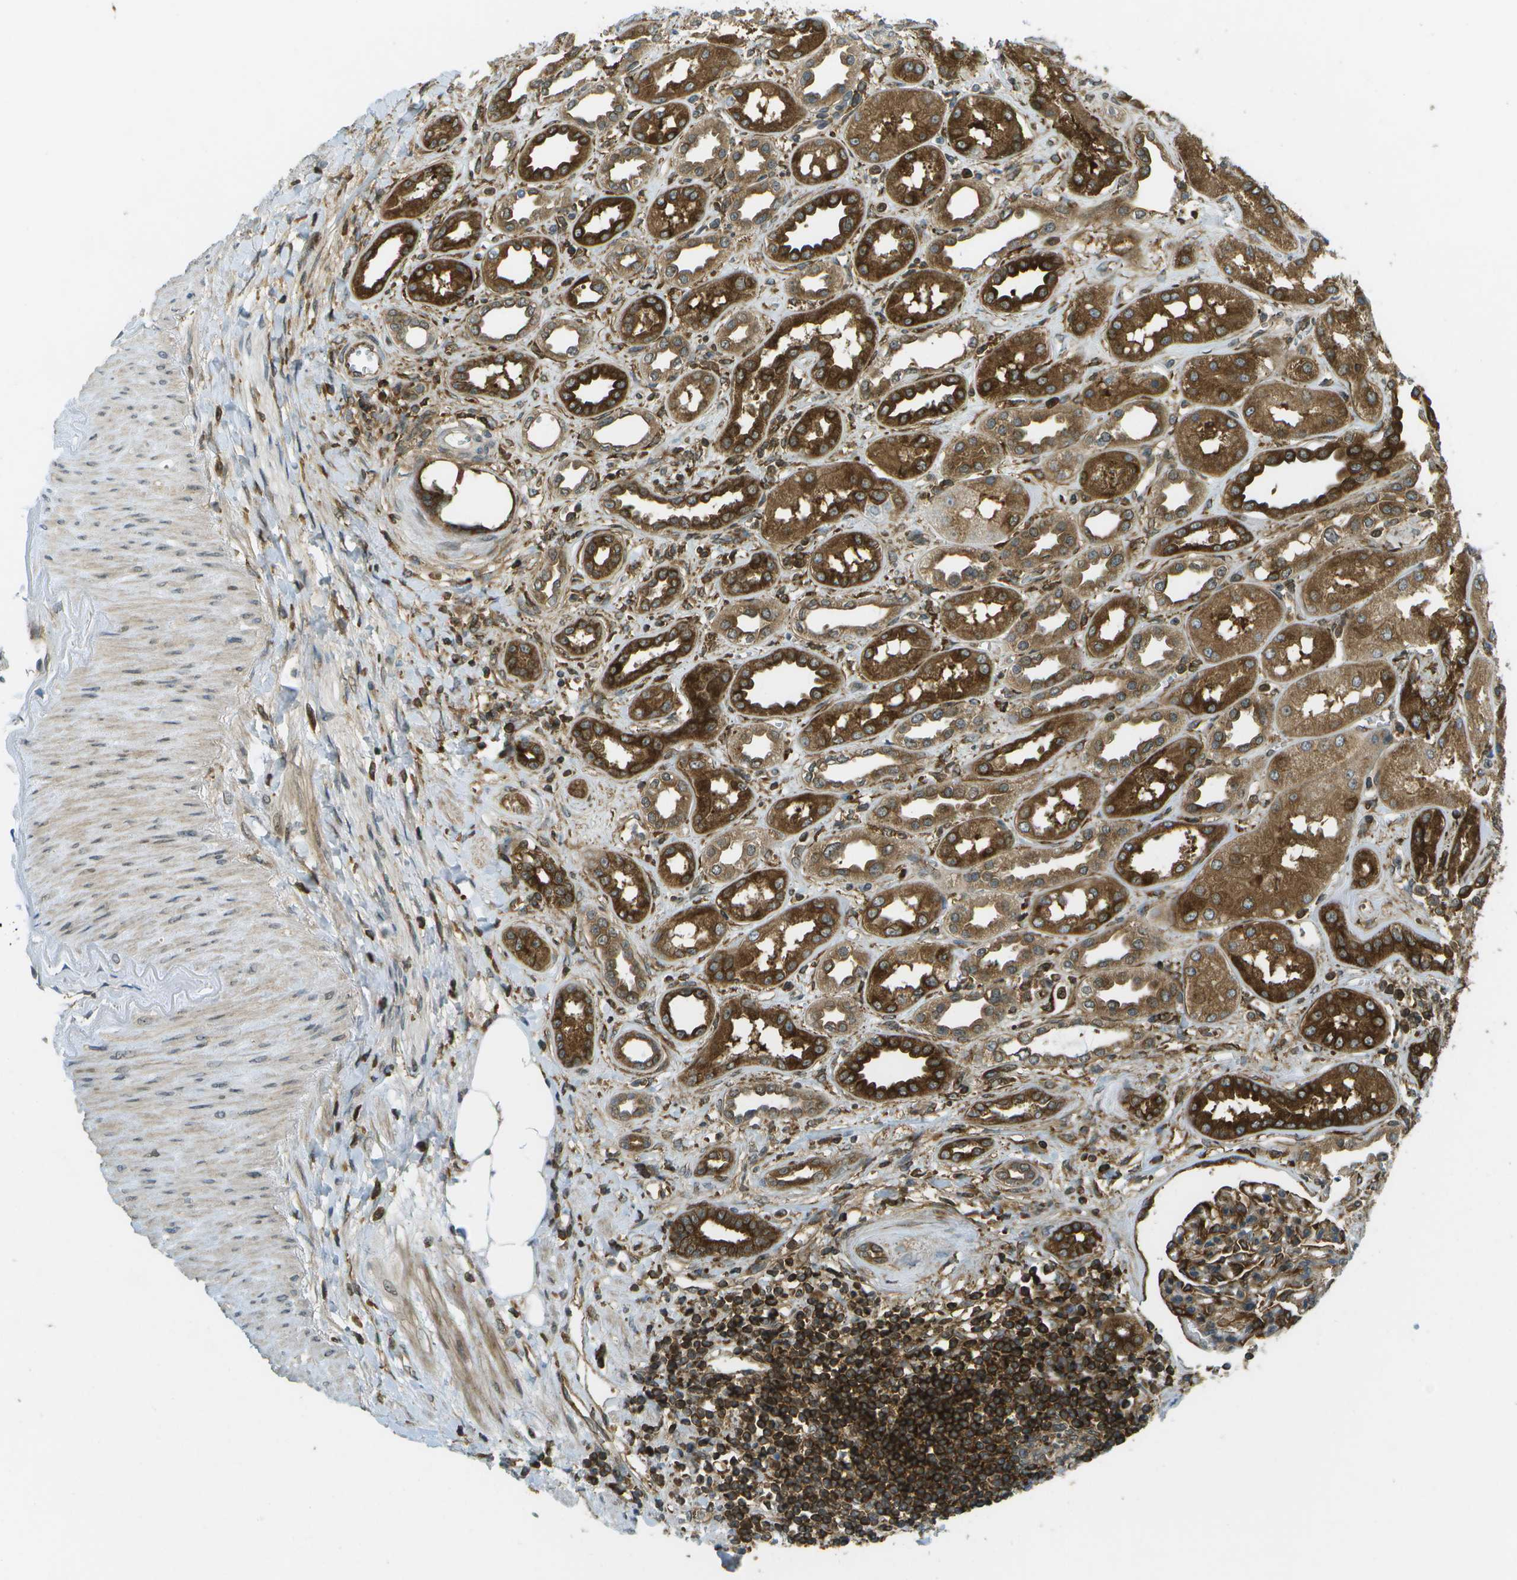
{"staining": {"intensity": "strong", "quantity": "<25%", "location": "cytoplasmic/membranous"}, "tissue": "kidney", "cell_type": "Cells in glomeruli", "image_type": "normal", "snomed": [{"axis": "morphology", "description": "Normal tissue, NOS"}, {"axis": "topography", "description": "Kidney"}], "caption": "The image reveals a brown stain indicating the presence of a protein in the cytoplasmic/membranous of cells in glomeruli in kidney.", "gene": "TMTC1", "patient": {"sex": "male", "age": 59}}